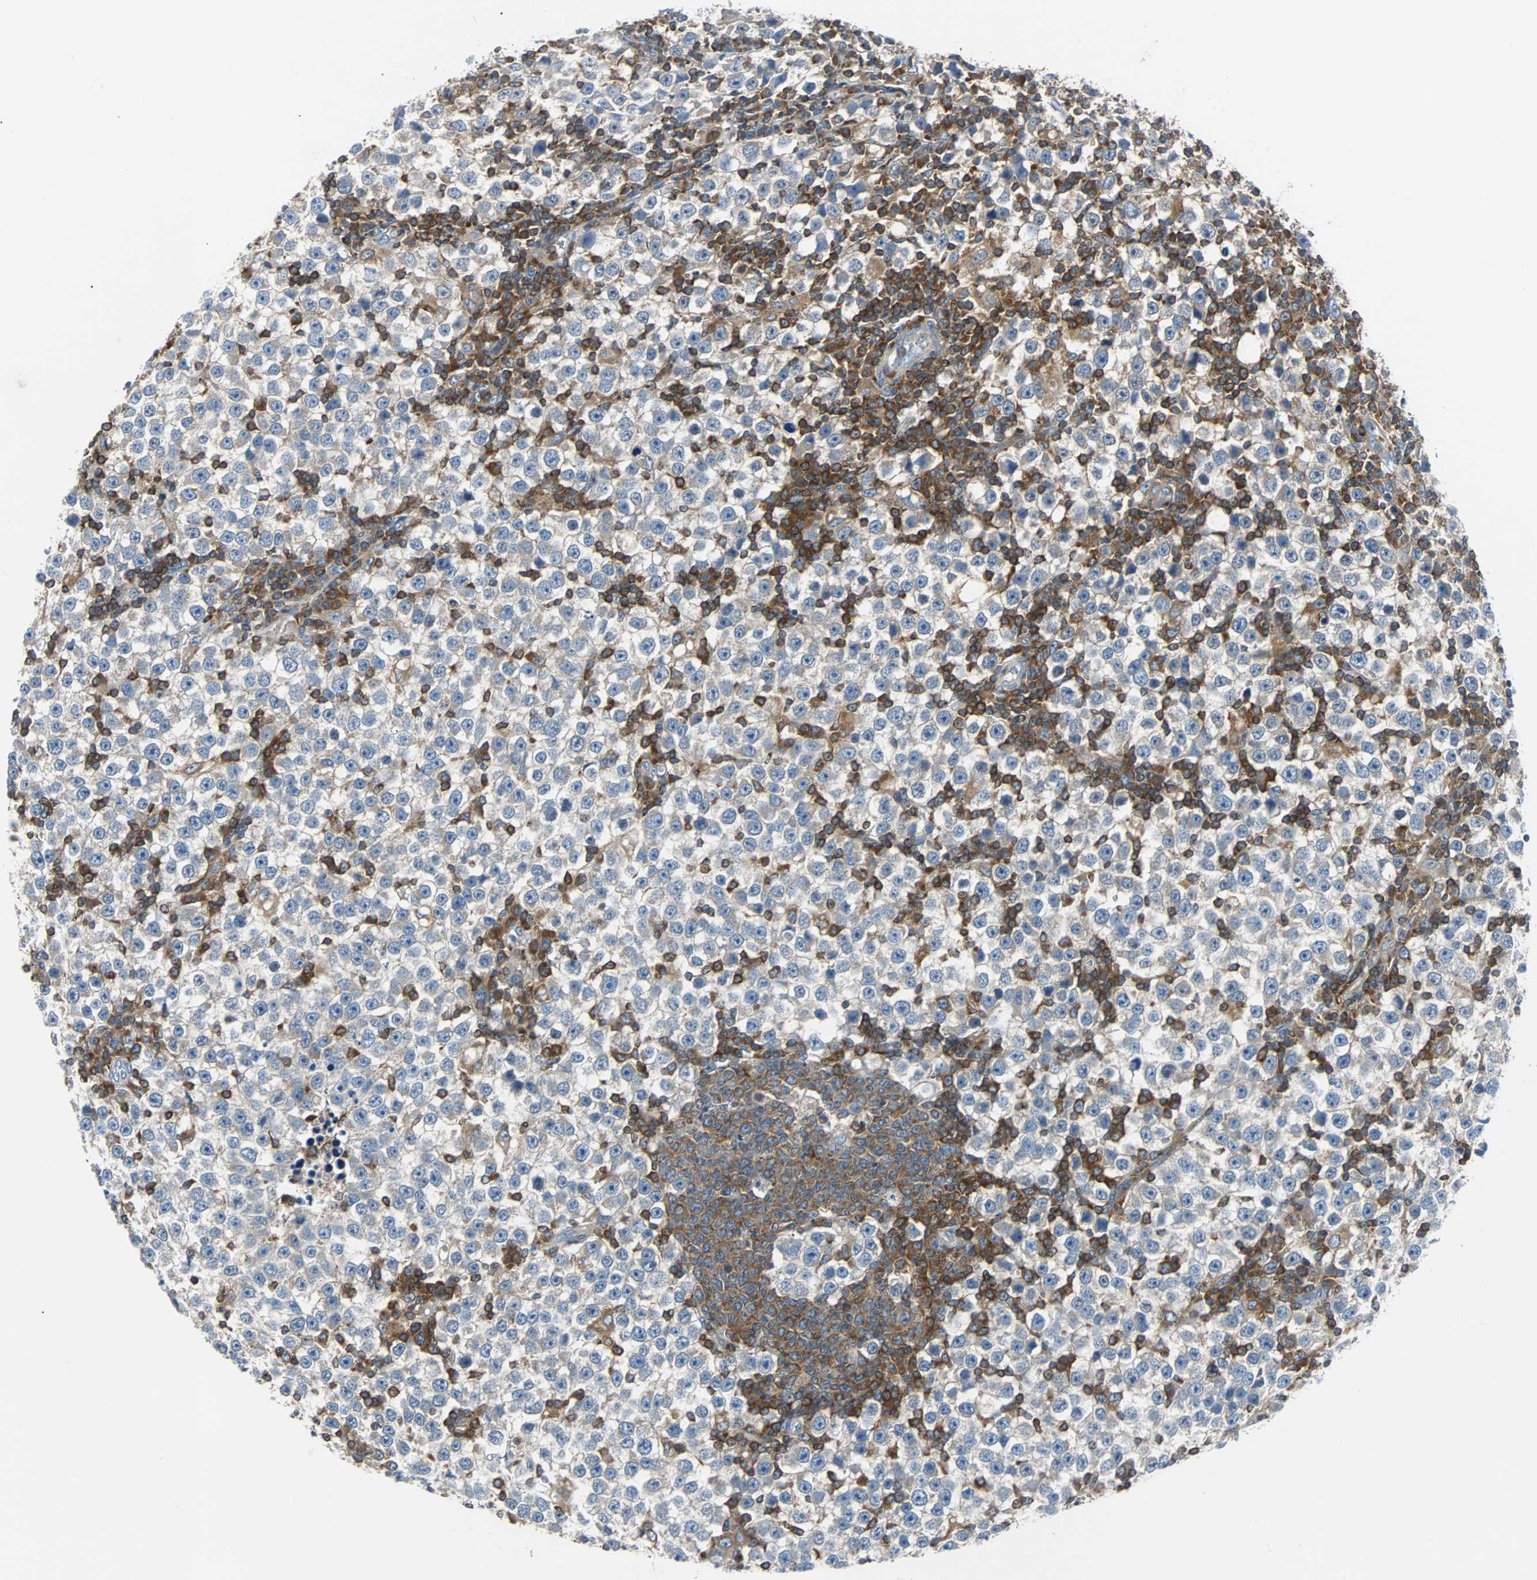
{"staining": {"intensity": "negative", "quantity": "none", "location": "none"}, "tissue": "testis cancer", "cell_type": "Tumor cells", "image_type": "cancer", "snomed": [{"axis": "morphology", "description": "Seminoma, NOS"}, {"axis": "topography", "description": "Testis"}], "caption": "IHC of seminoma (testis) exhibits no positivity in tumor cells.", "gene": "TSC22D4", "patient": {"sex": "male", "age": 65}}